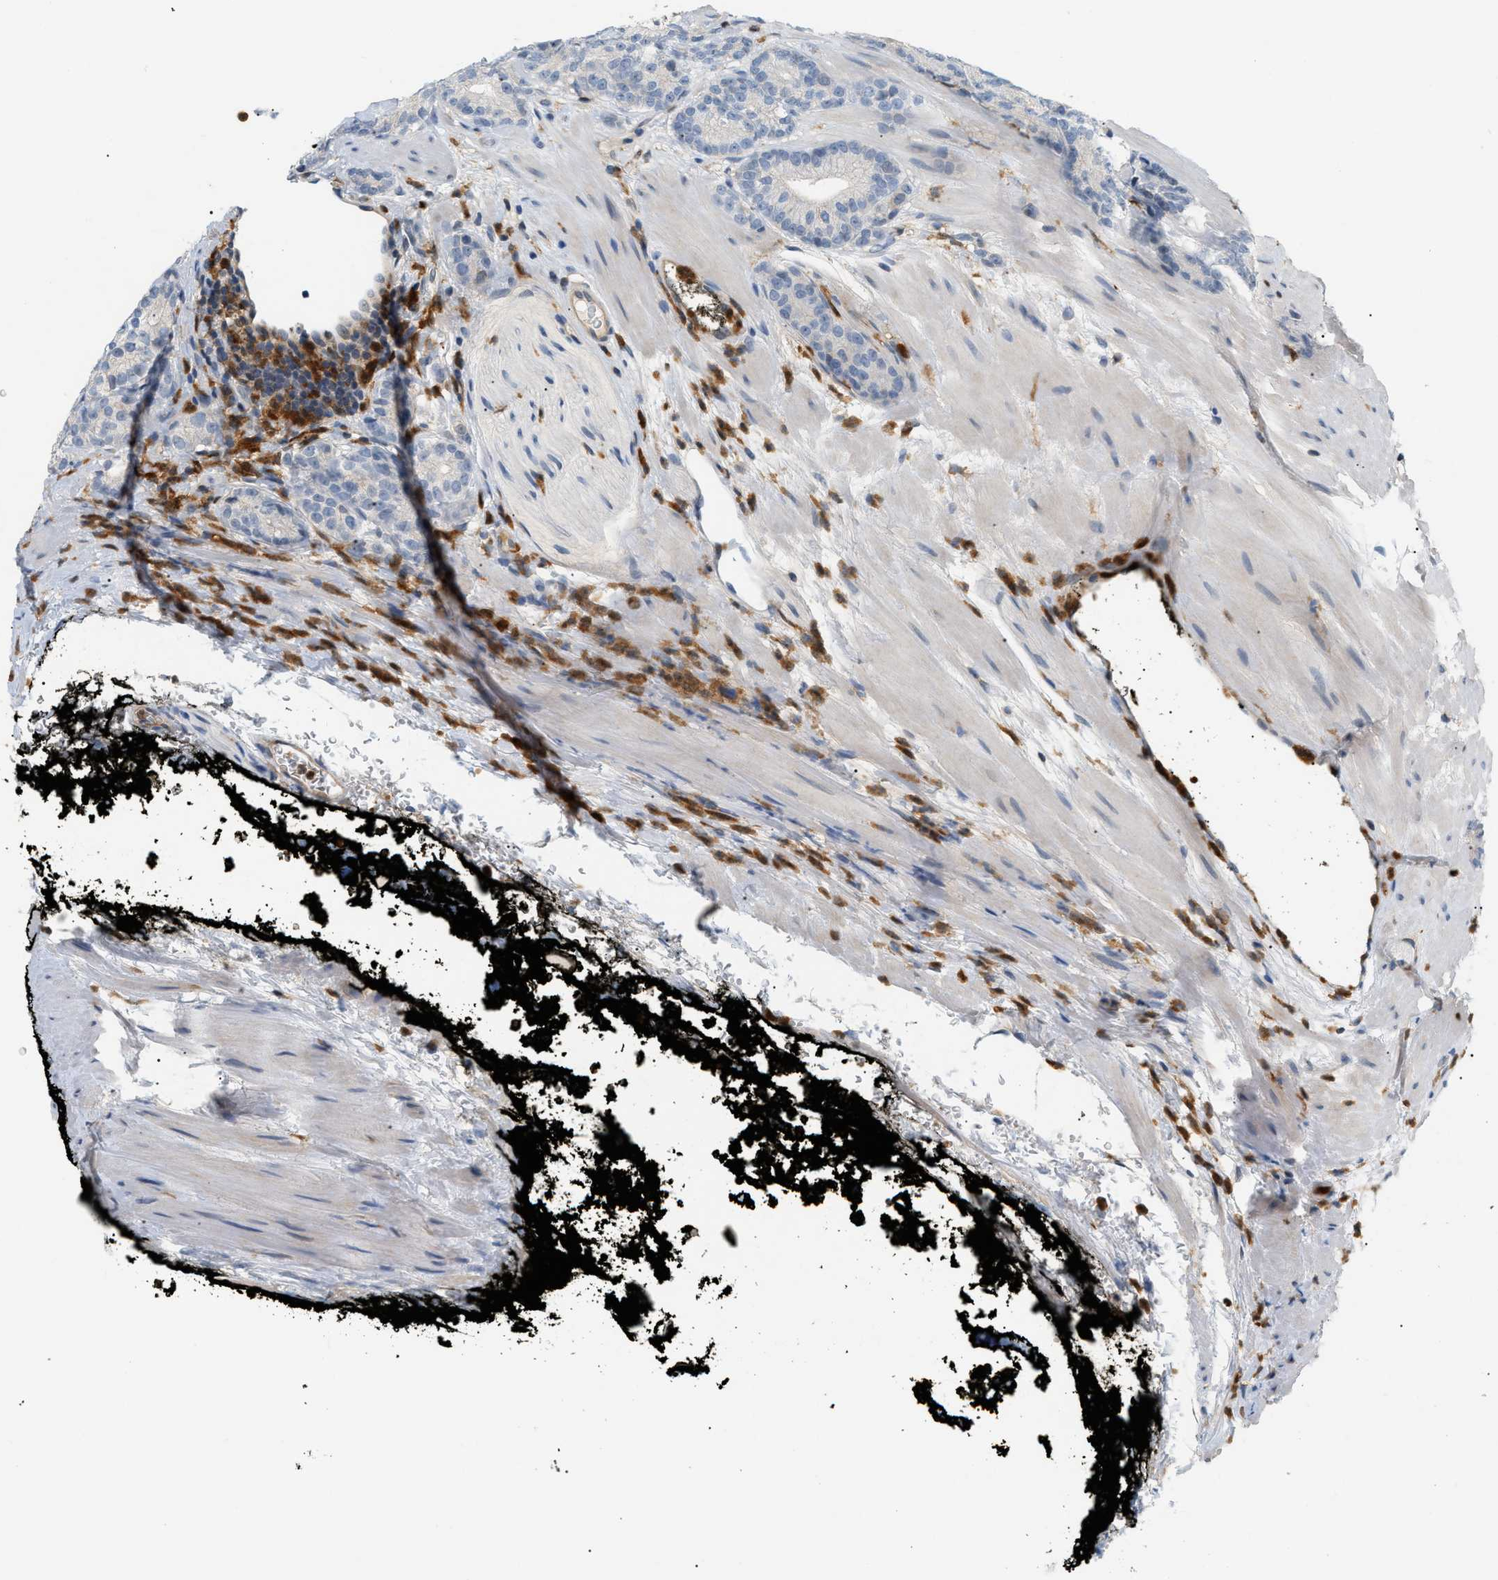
{"staining": {"intensity": "negative", "quantity": "none", "location": "none"}, "tissue": "prostate cancer", "cell_type": "Tumor cells", "image_type": "cancer", "snomed": [{"axis": "morphology", "description": "Adenocarcinoma, High grade"}, {"axis": "topography", "description": "Prostate"}], "caption": "Photomicrograph shows no protein expression in tumor cells of prostate adenocarcinoma (high-grade) tissue. (Immunohistochemistry (ihc), brightfield microscopy, high magnification).", "gene": "PYCARD", "patient": {"sex": "male", "age": 61}}